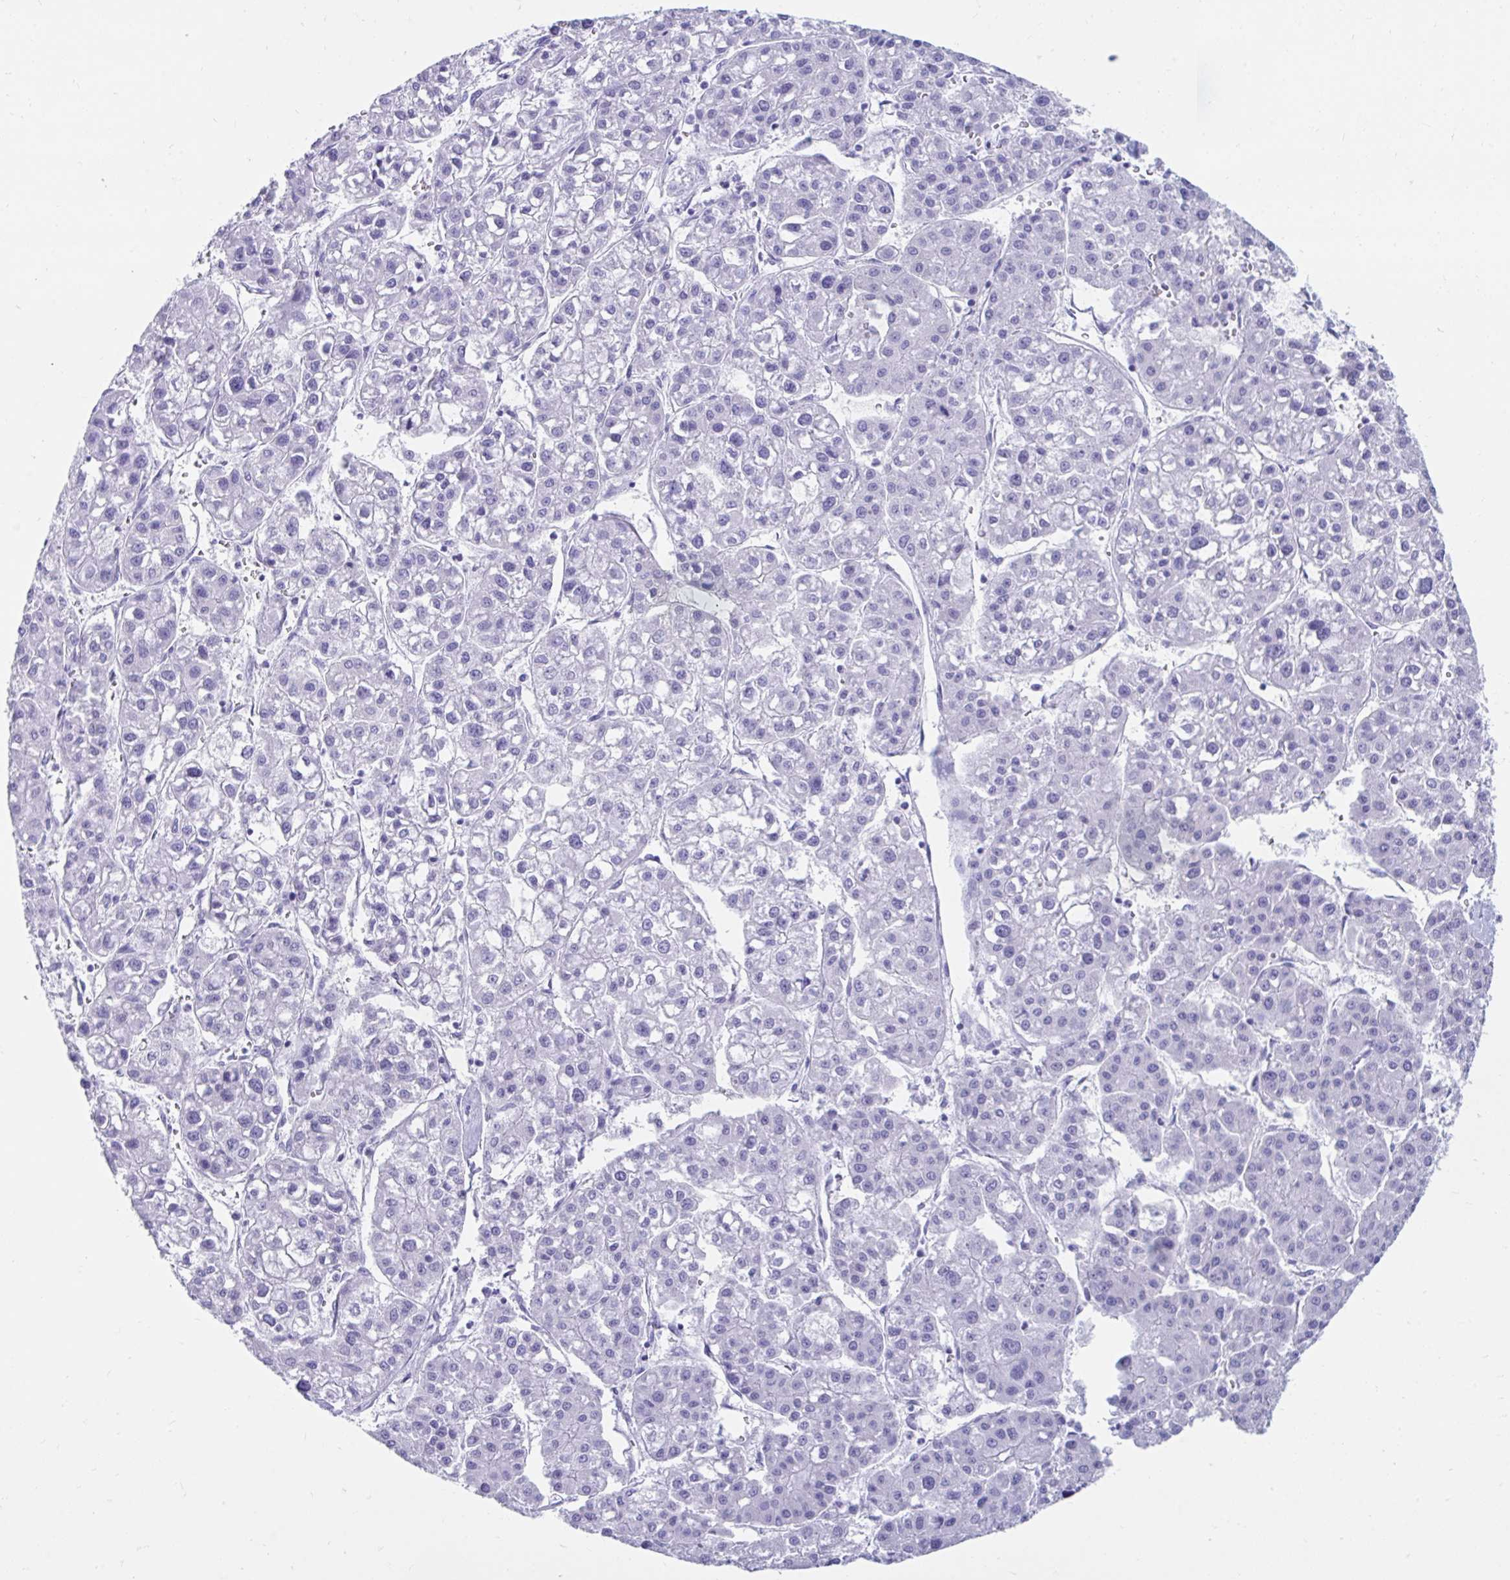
{"staining": {"intensity": "negative", "quantity": "none", "location": "none"}, "tissue": "liver cancer", "cell_type": "Tumor cells", "image_type": "cancer", "snomed": [{"axis": "morphology", "description": "Carcinoma, Hepatocellular, NOS"}, {"axis": "topography", "description": "Liver"}], "caption": "Immunohistochemistry (IHC) of liver hepatocellular carcinoma displays no expression in tumor cells.", "gene": "SMIM9", "patient": {"sex": "male", "age": 73}}